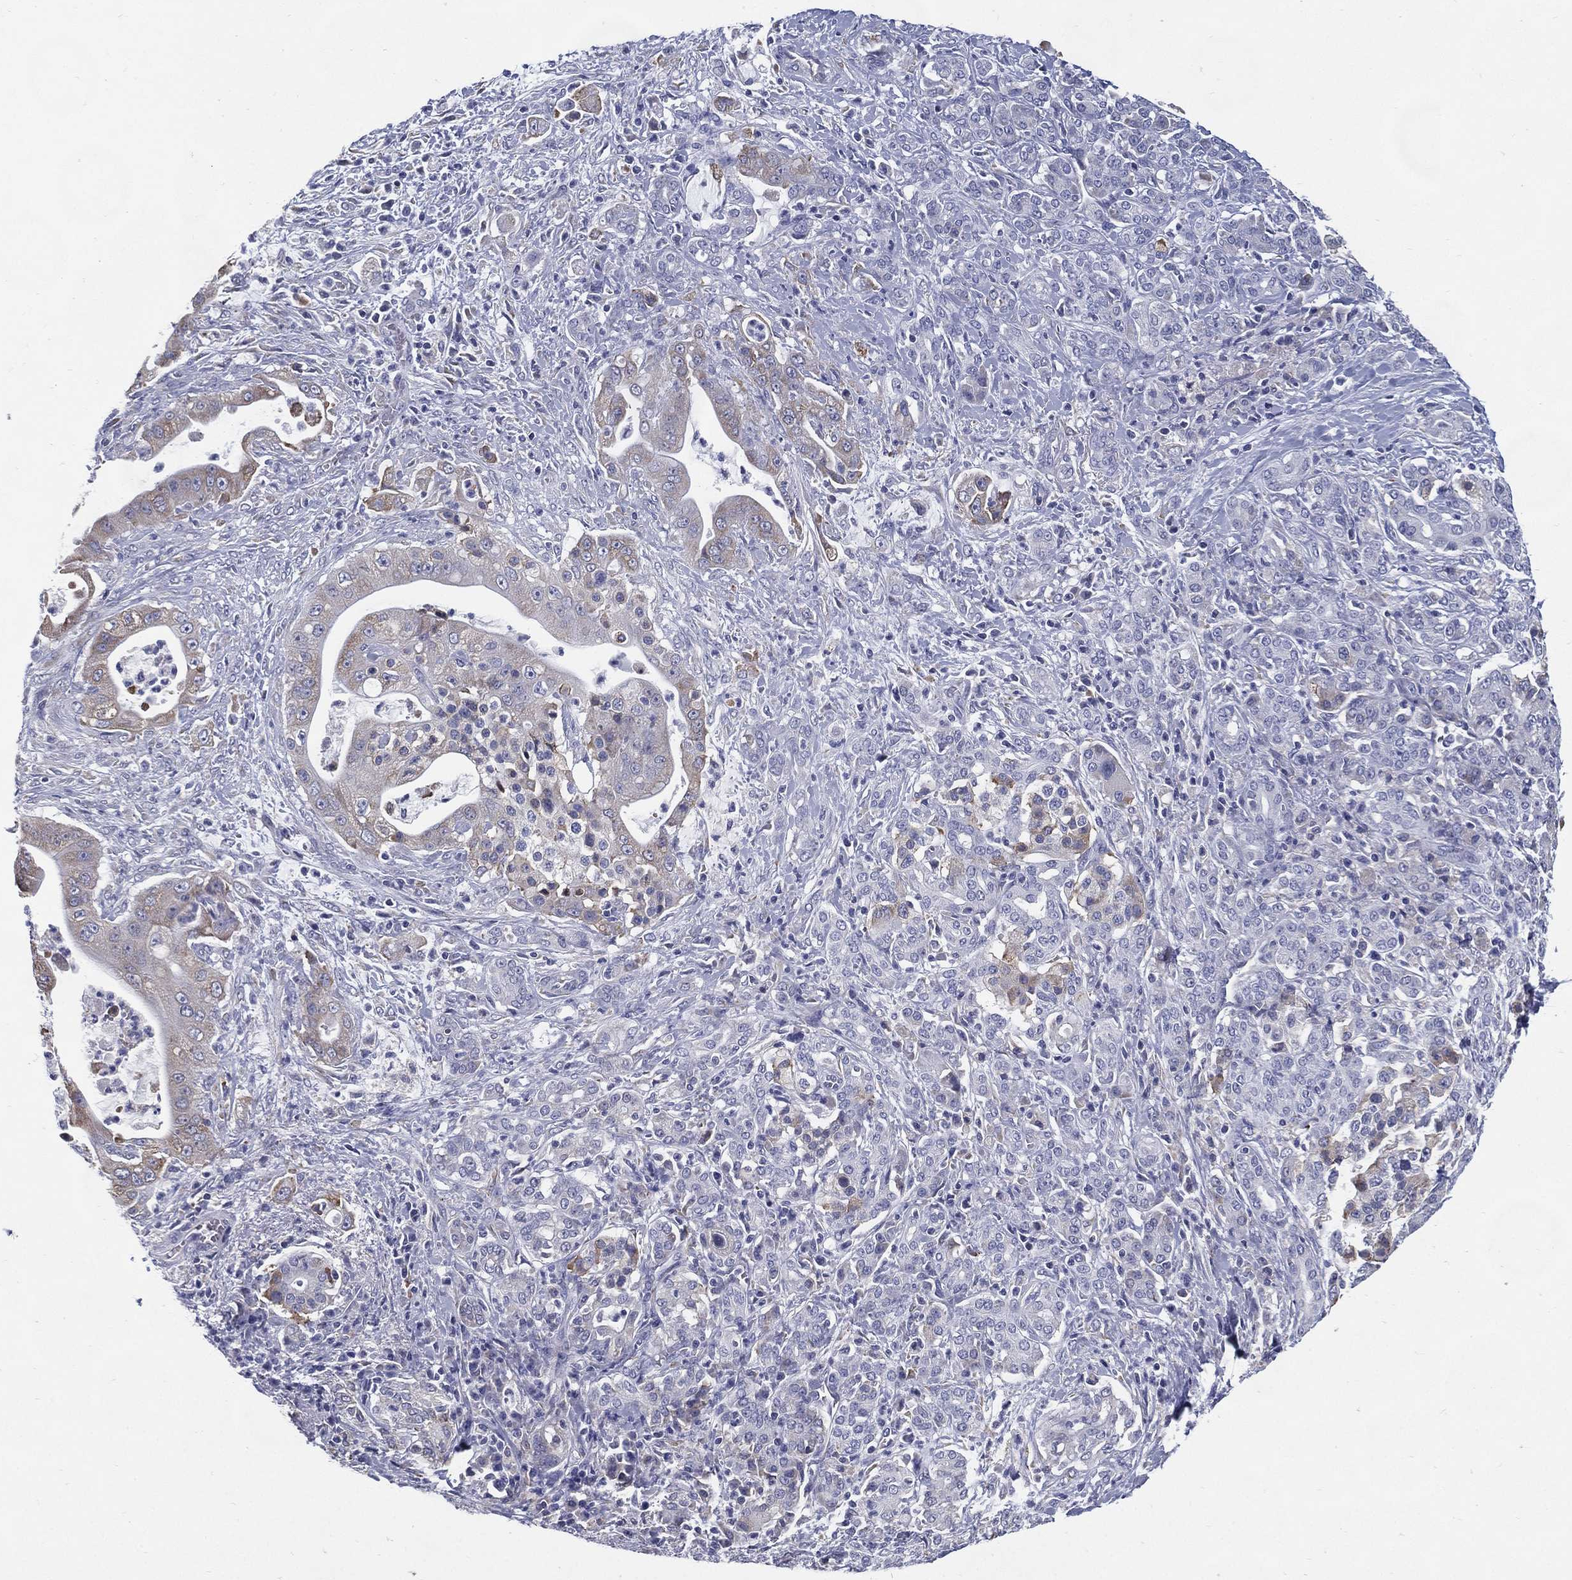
{"staining": {"intensity": "weak", "quantity": "<25%", "location": "cytoplasmic/membranous"}, "tissue": "pancreatic cancer", "cell_type": "Tumor cells", "image_type": "cancer", "snomed": [{"axis": "morphology", "description": "Normal tissue, NOS"}, {"axis": "morphology", "description": "Inflammation, NOS"}, {"axis": "morphology", "description": "Adenocarcinoma, NOS"}, {"axis": "topography", "description": "Pancreas"}], "caption": "Micrograph shows no significant protein positivity in tumor cells of pancreatic cancer (adenocarcinoma). Brightfield microscopy of immunohistochemistry (IHC) stained with DAB (brown) and hematoxylin (blue), captured at high magnification.", "gene": "C19orf18", "patient": {"sex": "male", "age": 57}}